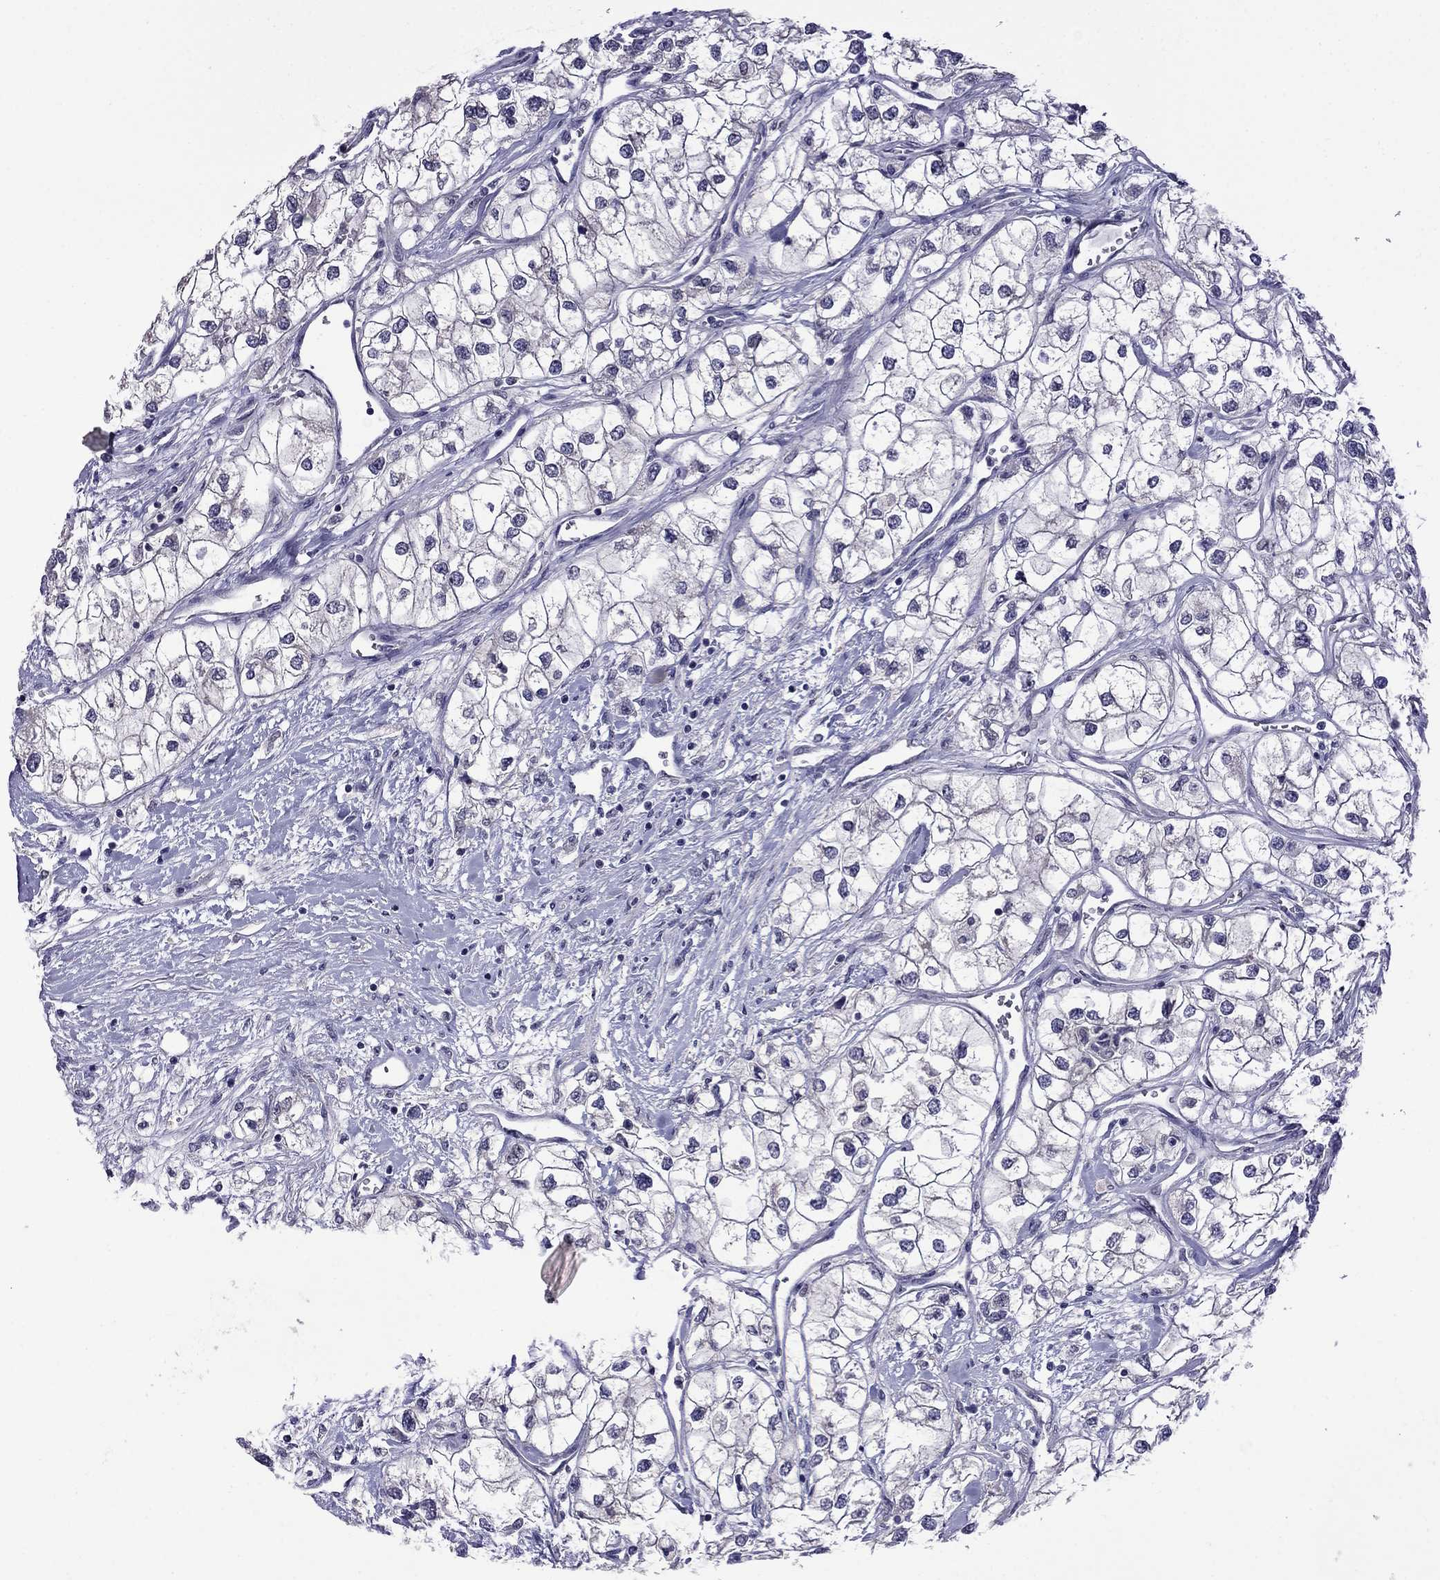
{"staining": {"intensity": "negative", "quantity": "none", "location": "none"}, "tissue": "renal cancer", "cell_type": "Tumor cells", "image_type": "cancer", "snomed": [{"axis": "morphology", "description": "Adenocarcinoma, NOS"}, {"axis": "topography", "description": "Kidney"}], "caption": "Immunohistochemistry image of adenocarcinoma (renal) stained for a protein (brown), which reveals no positivity in tumor cells.", "gene": "STAR", "patient": {"sex": "male", "age": 59}}